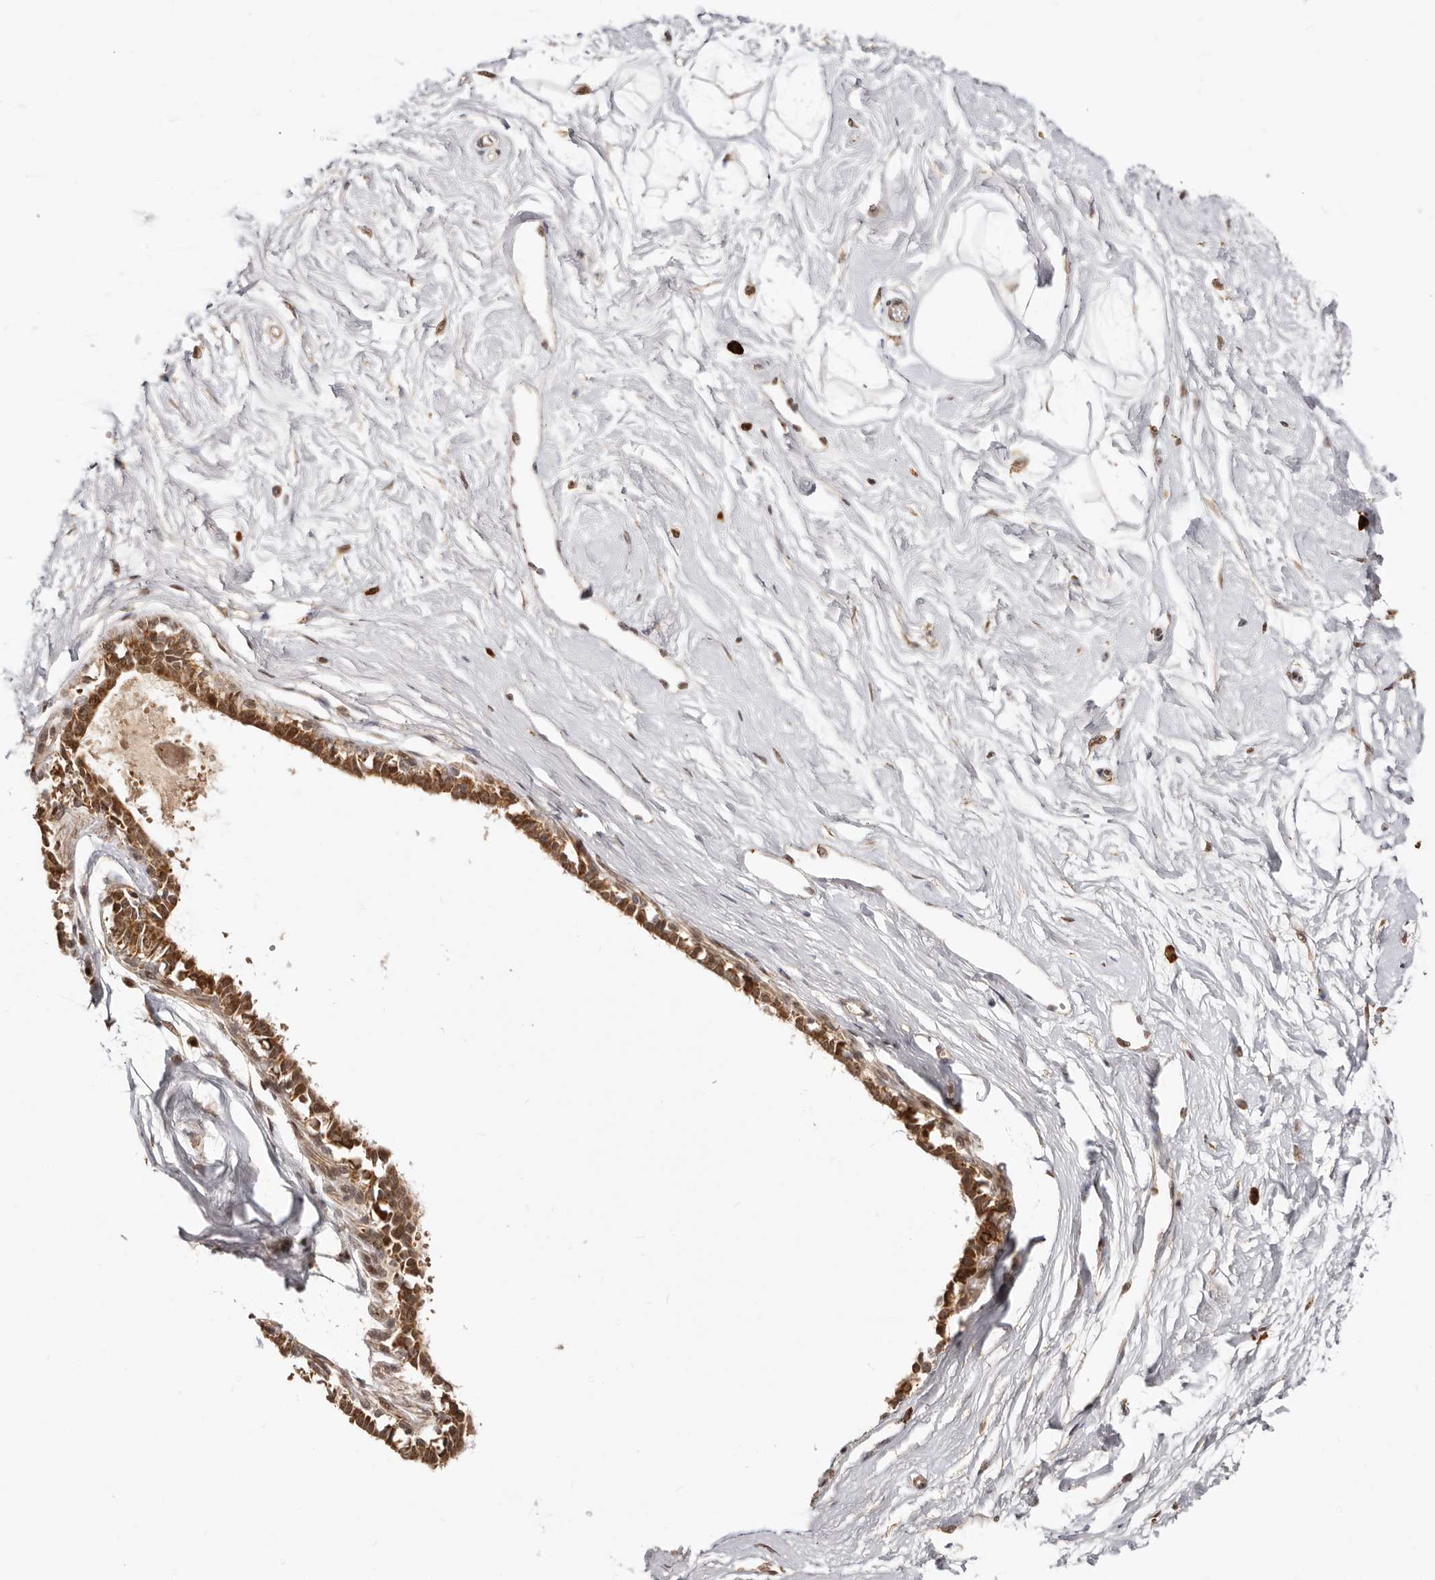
{"staining": {"intensity": "negative", "quantity": "none", "location": "none"}, "tissue": "breast", "cell_type": "Adipocytes", "image_type": "normal", "snomed": [{"axis": "morphology", "description": "Normal tissue, NOS"}, {"axis": "topography", "description": "Breast"}], "caption": "This is an immunohistochemistry (IHC) image of normal breast. There is no expression in adipocytes.", "gene": "SEC14L1", "patient": {"sex": "female", "age": 45}}